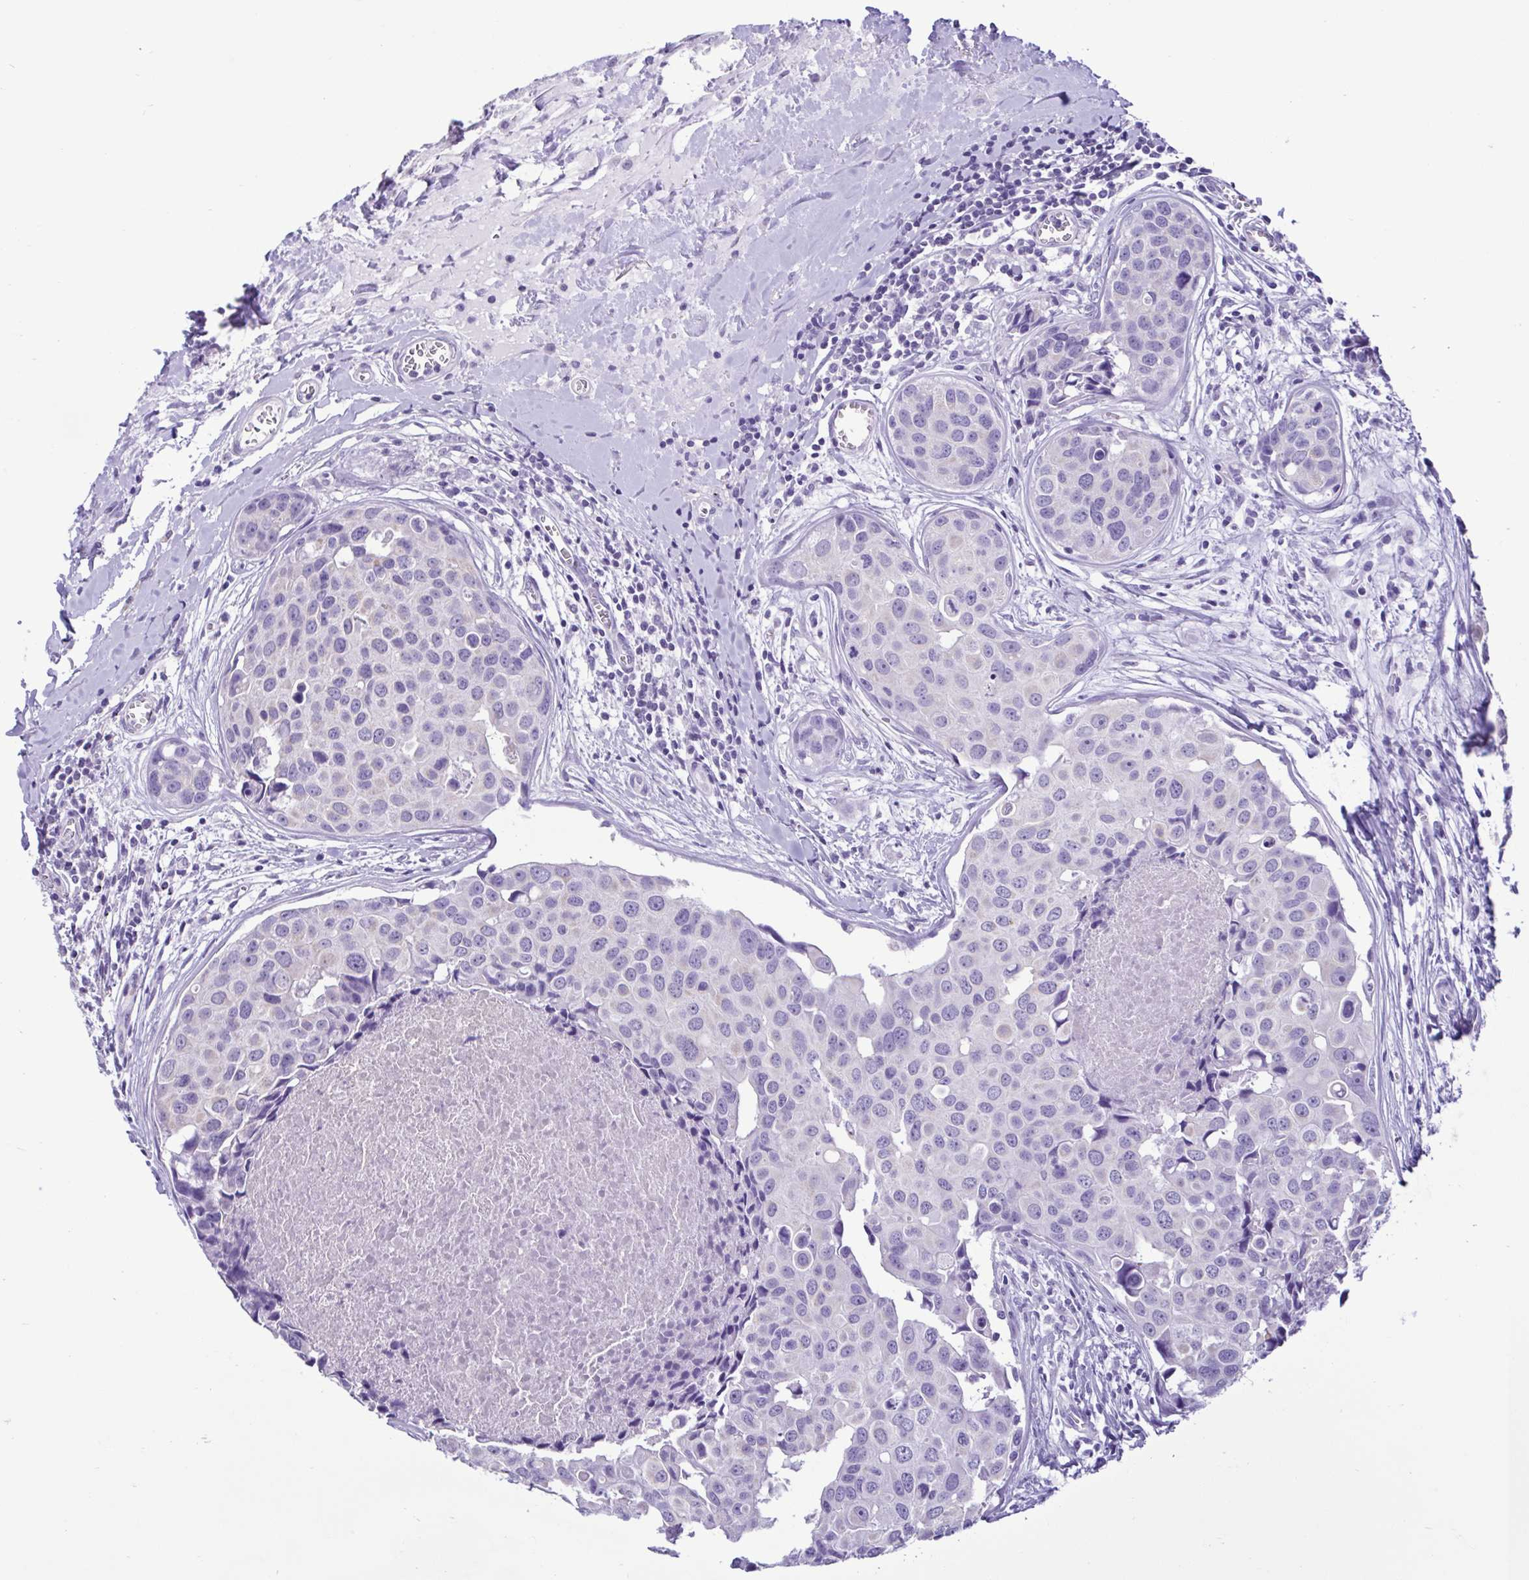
{"staining": {"intensity": "negative", "quantity": "none", "location": "none"}, "tissue": "breast cancer", "cell_type": "Tumor cells", "image_type": "cancer", "snomed": [{"axis": "morphology", "description": "Duct carcinoma"}, {"axis": "topography", "description": "Breast"}], "caption": "Tumor cells are negative for brown protein staining in breast cancer (infiltrating ductal carcinoma).", "gene": "CBY2", "patient": {"sex": "female", "age": 24}}